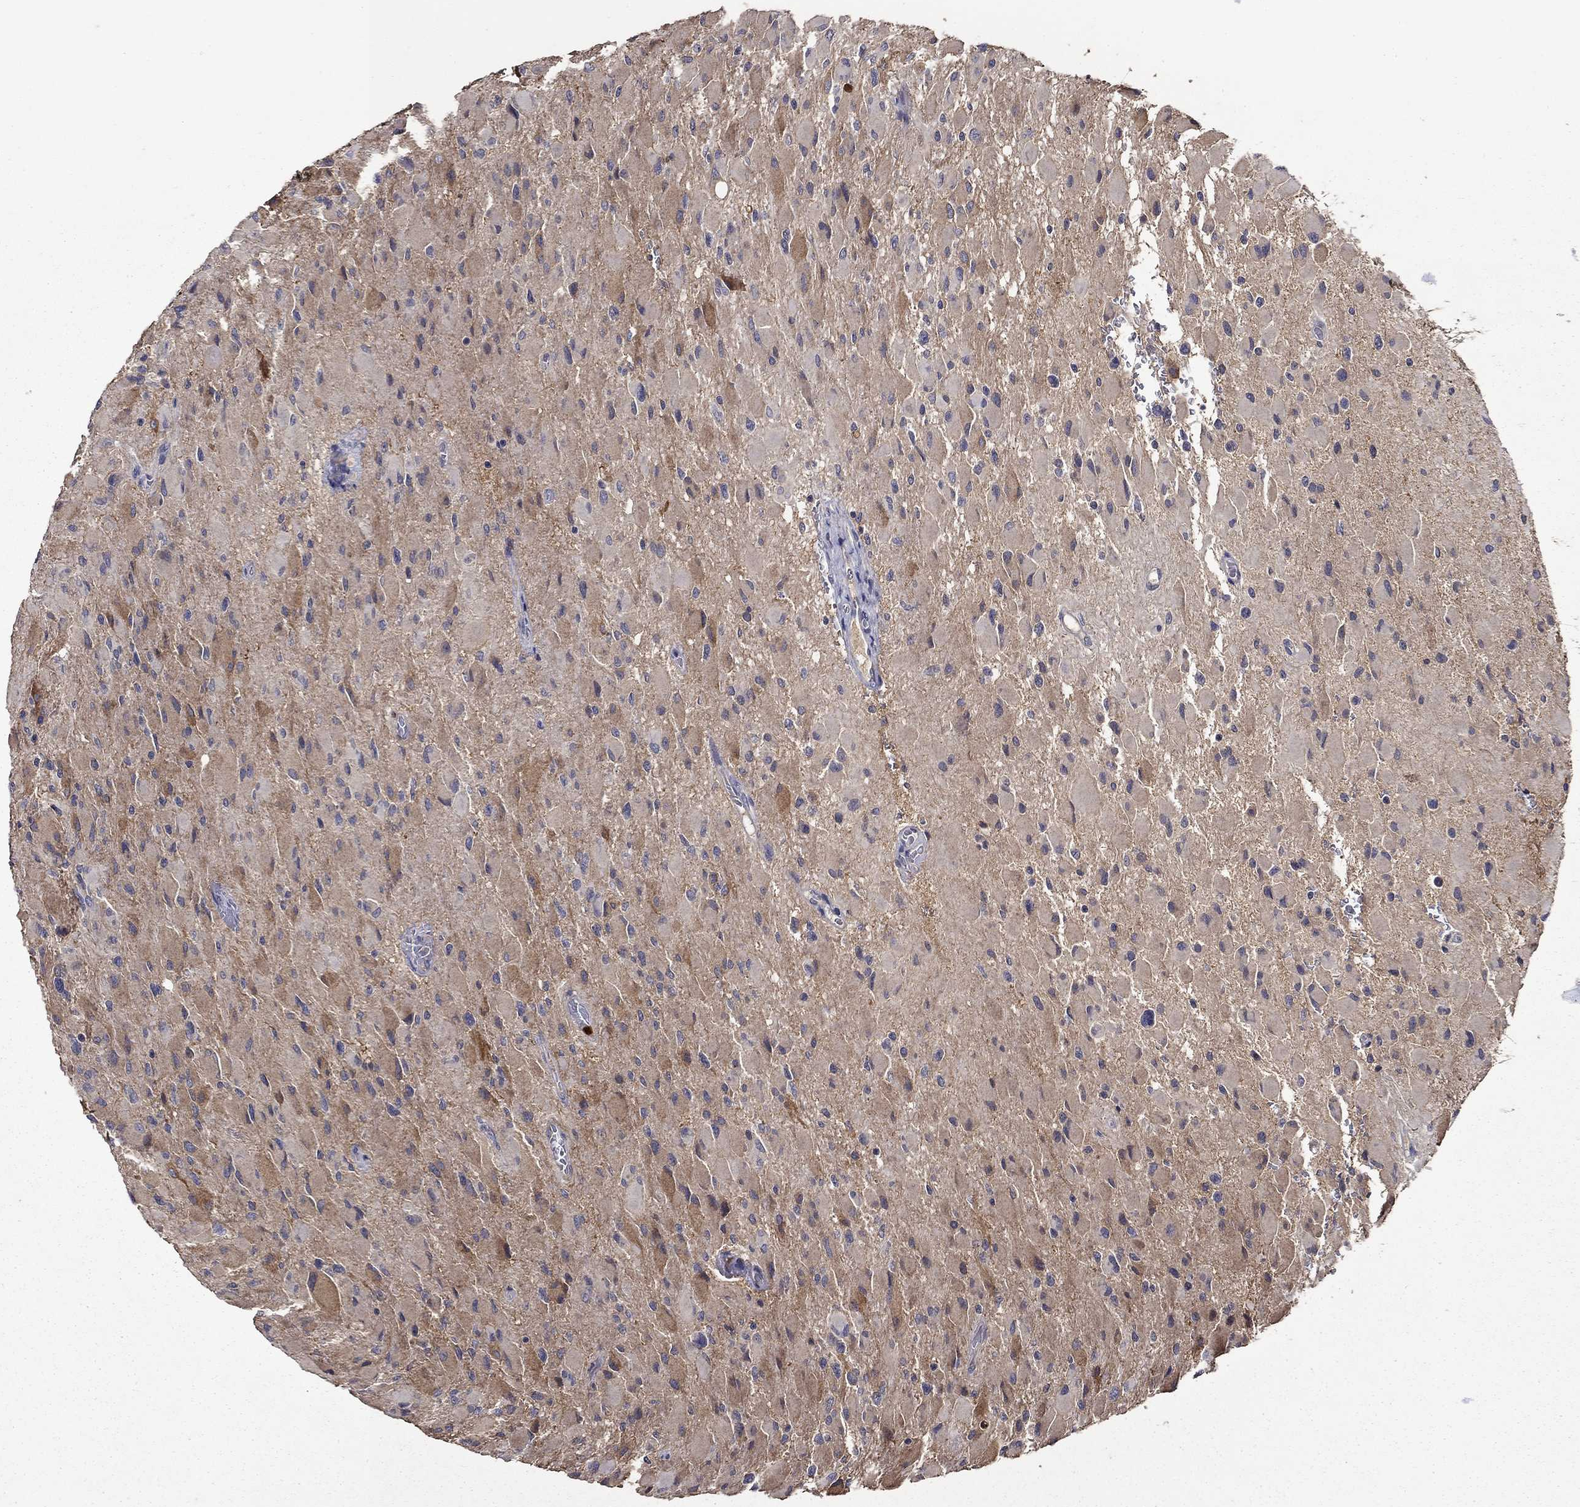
{"staining": {"intensity": "moderate", "quantity": "<25%", "location": "cytoplasmic/membranous"}, "tissue": "glioma", "cell_type": "Tumor cells", "image_type": "cancer", "snomed": [{"axis": "morphology", "description": "Glioma, malignant, High grade"}, {"axis": "topography", "description": "Cerebral cortex"}], "caption": "This is a photomicrograph of immunohistochemistry staining of high-grade glioma (malignant), which shows moderate positivity in the cytoplasmic/membranous of tumor cells.", "gene": "SATB1", "patient": {"sex": "female", "age": 36}}